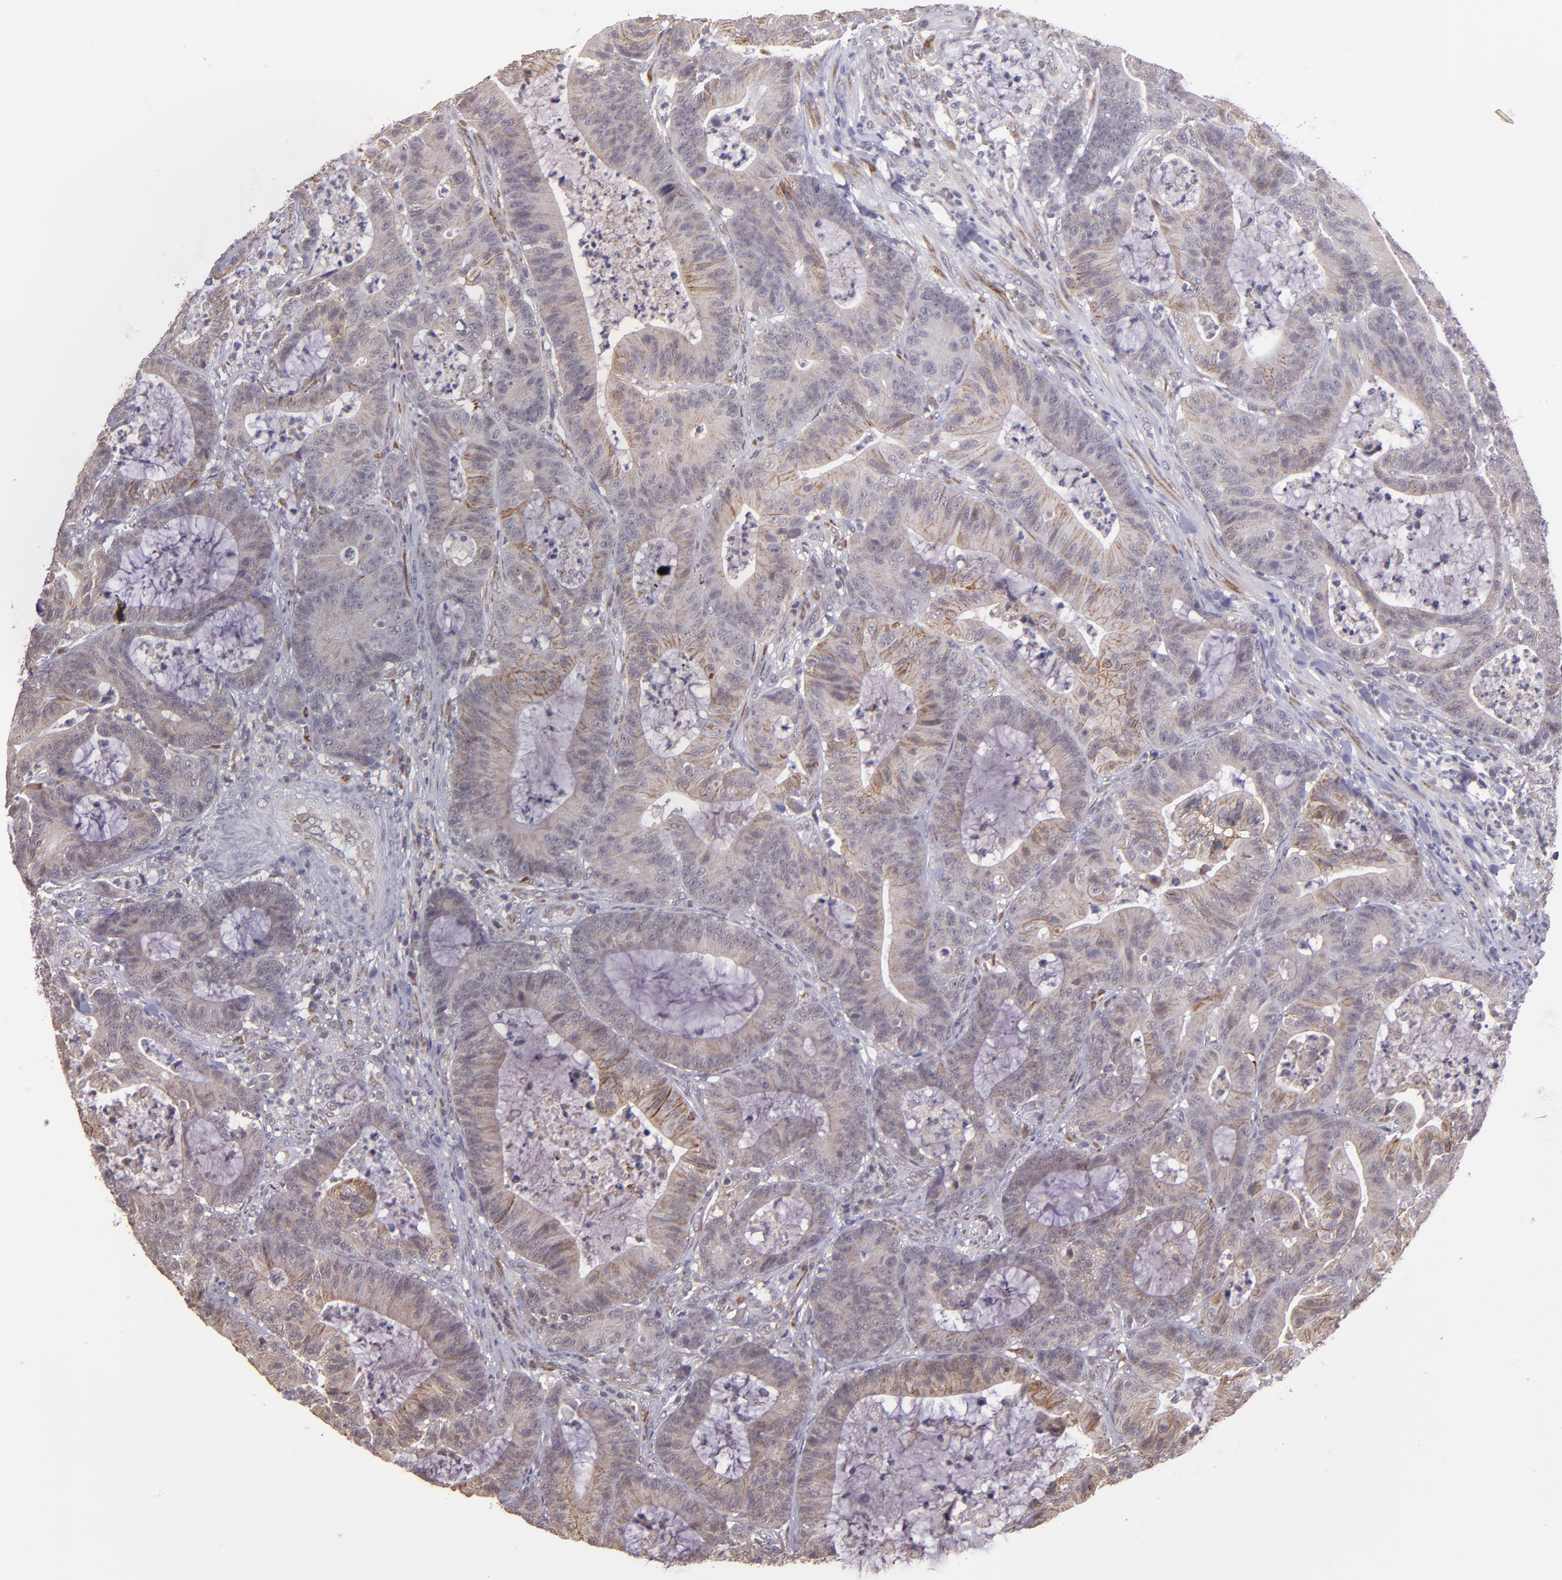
{"staining": {"intensity": "weak", "quantity": ">75%", "location": "cytoplasmic/membranous"}, "tissue": "colorectal cancer", "cell_type": "Tumor cells", "image_type": "cancer", "snomed": [{"axis": "morphology", "description": "Adenocarcinoma, NOS"}, {"axis": "topography", "description": "Colon"}], "caption": "Colorectal cancer stained with IHC exhibits weak cytoplasmic/membranous positivity in about >75% of tumor cells.", "gene": "TAF7L", "patient": {"sex": "female", "age": 84}}